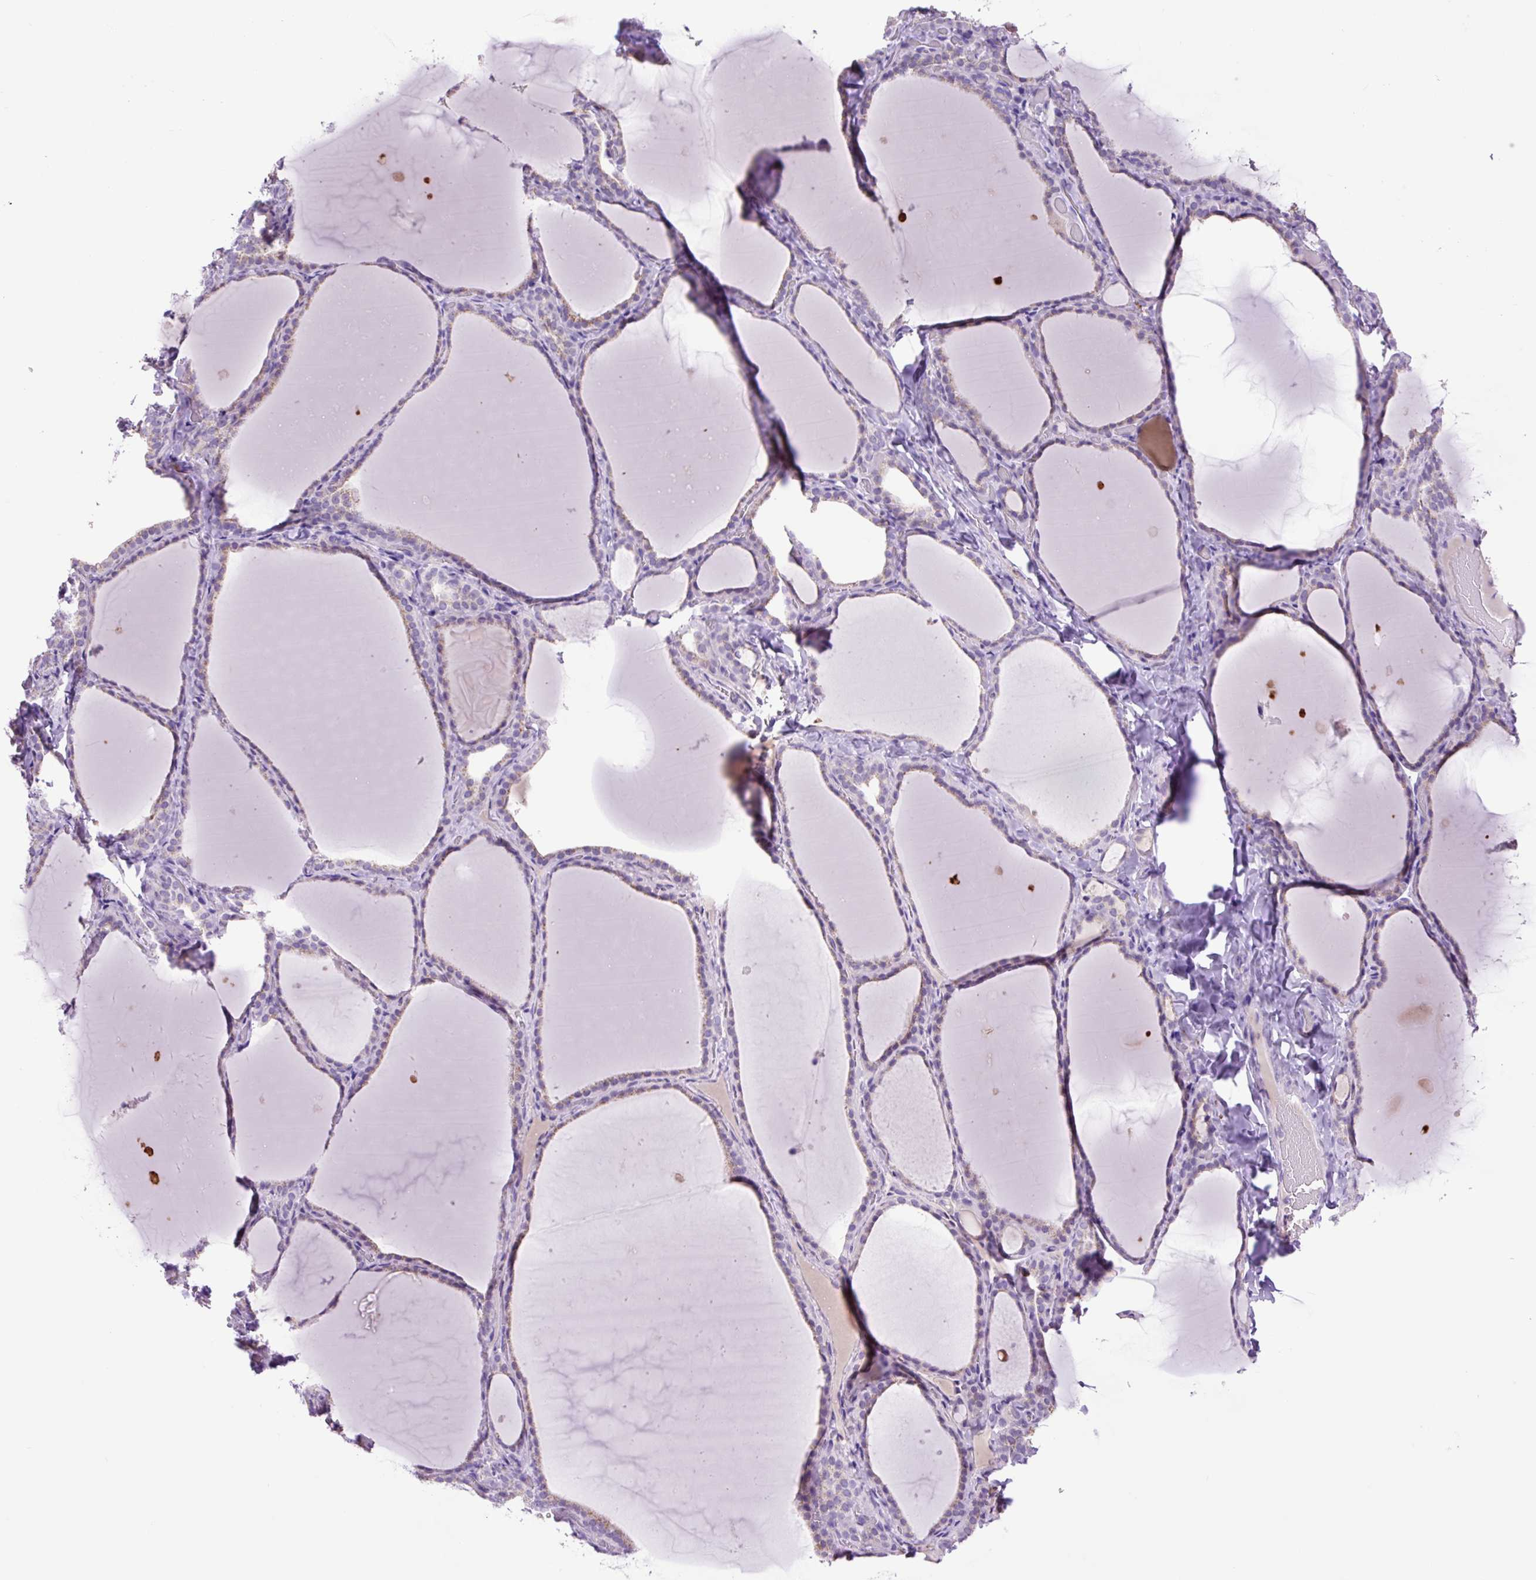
{"staining": {"intensity": "negative", "quantity": "none", "location": "none"}, "tissue": "thyroid gland", "cell_type": "Glandular cells", "image_type": "normal", "snomed": [{"axis": "morphology", "description": "Normal tissue, NOS"}, {"axis": "topography", "description": "Thyroid gland"}], "caption": "Thyroid gland stained for a protein using immunohistochemistry (IHC) displays no staining glandular cells.", "gene": "MFSD3", "patient": {"sex": "female", "age": 22}}